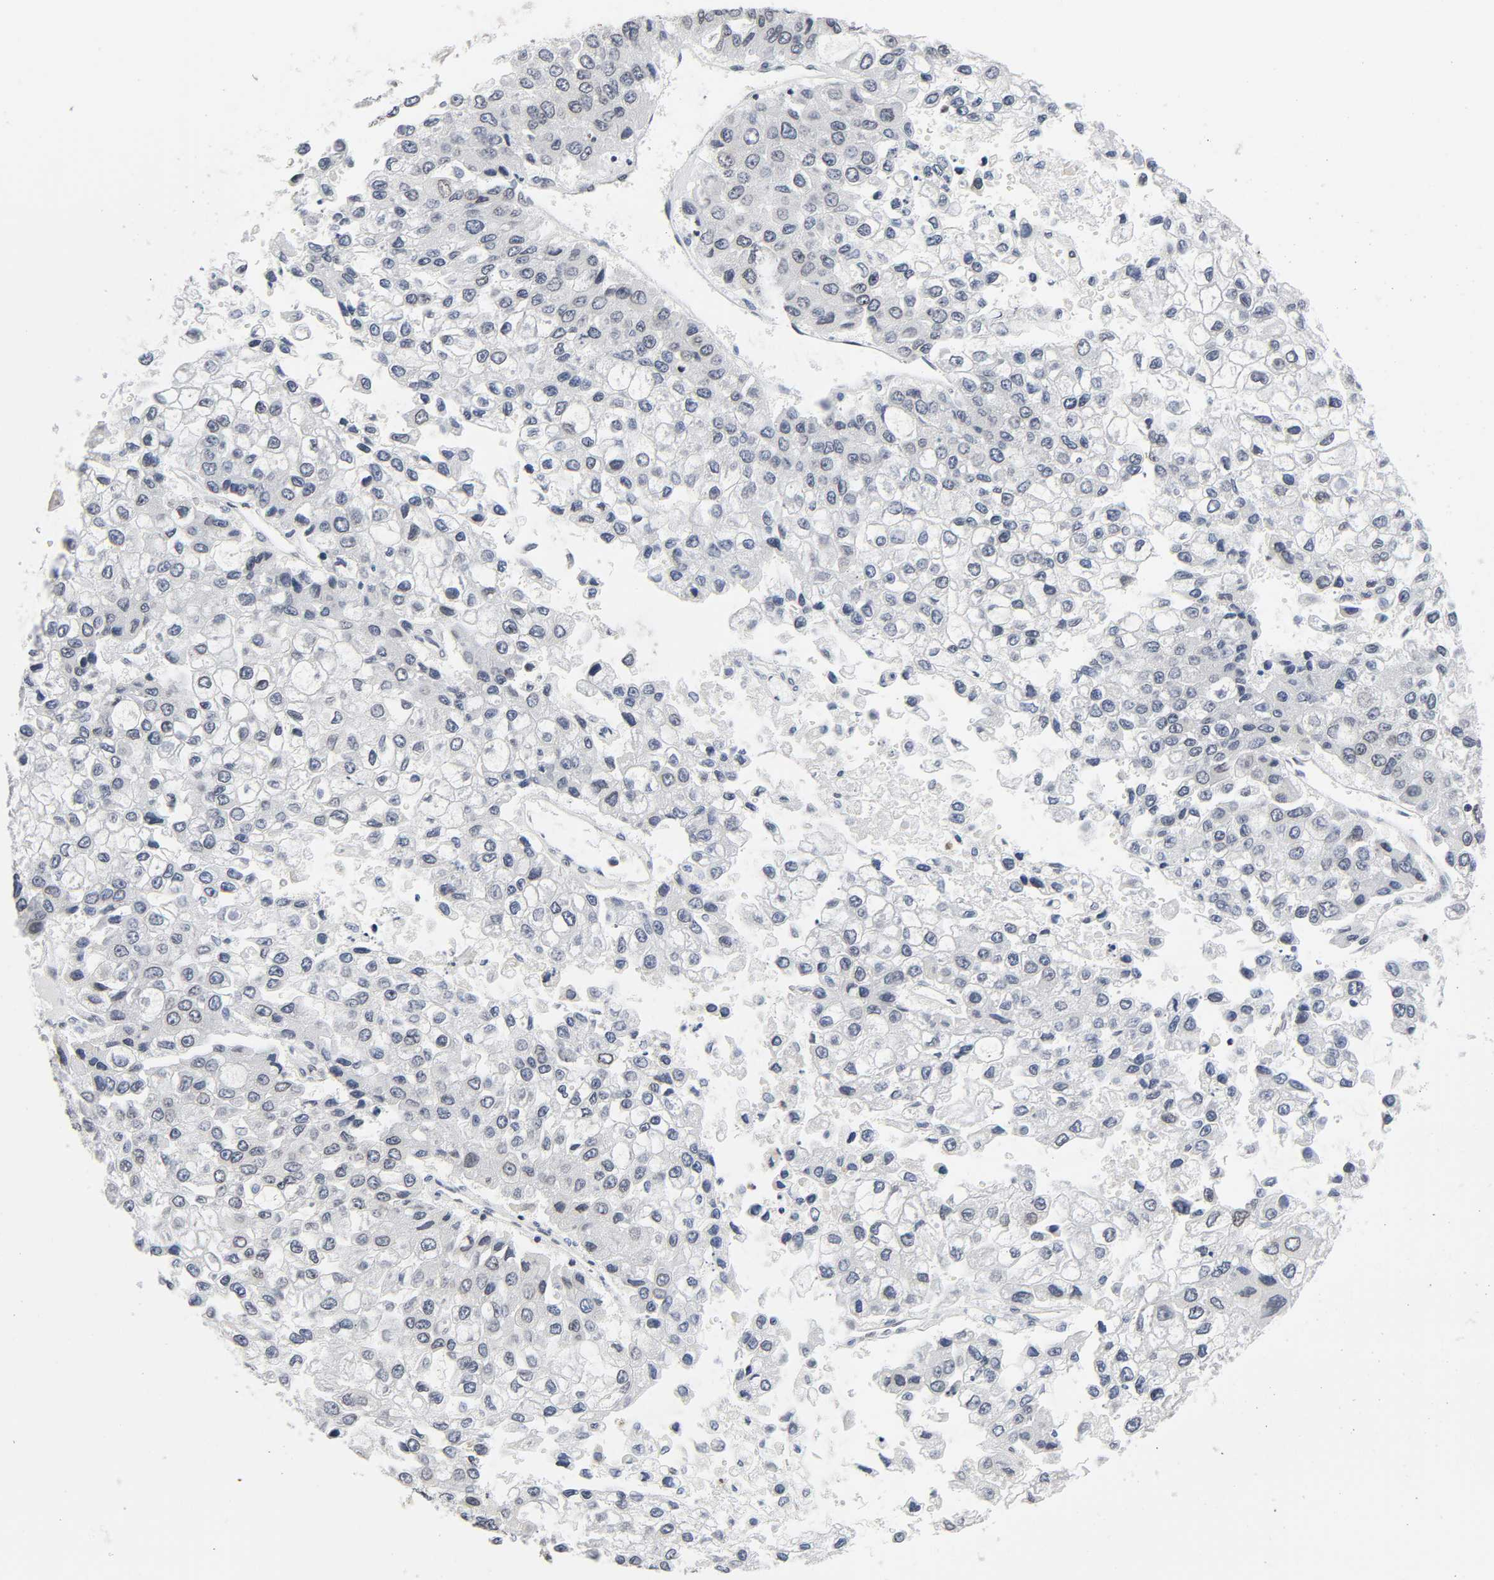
{"staining": {"intensity": "negative", "quantity": "none", "location": "none"}, "tissue": "liver cancer", "cell_type": "Tumor cells", "image_type": "cancer", "snomed": [{"axis": "morphology", "description": "Carcinoma, Hepatocellular, NOS"}, {"axis": "topography", "description": "Liver"}], "caption": "Liver hepatocellular carcinoma stained for a protein using immunohistochemistry exhibits no expression tumor cells.", "gene": "SUMO1", "patient": {"sex": "female", "age": 66}}